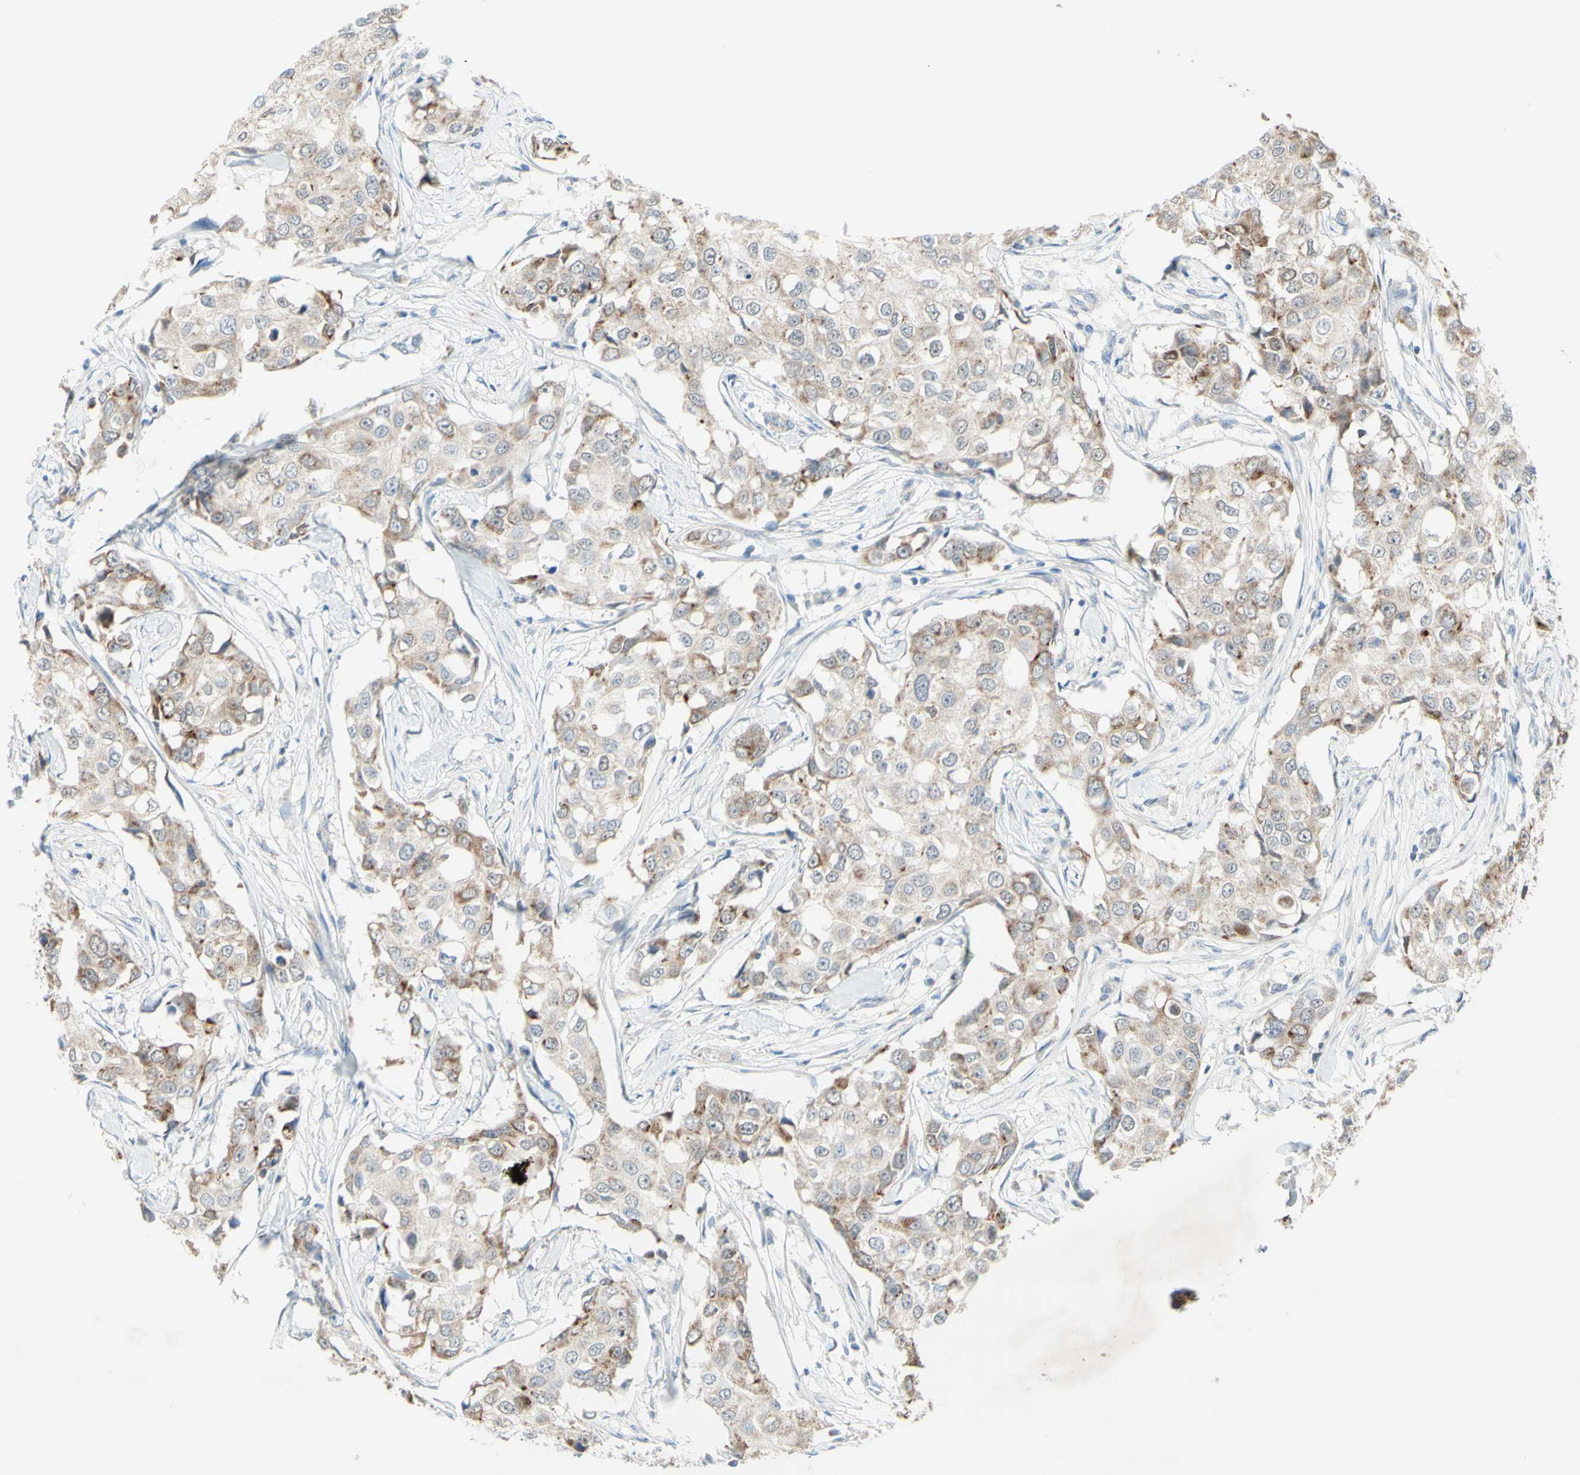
{"staining": {"intensity": "weak", "quantity": ">75%", "location": "cytoplasmic/membranous"}, "tissue": "breast cancer", "cell_type": "Tumor cells", "image_type": "cancer", "snomed": [{"axis": "morphology", "description": "Duct carcinoma"}, {"axis": "topography", "description": "Breast"}], "caption": "An IHC histopathology image of neoplastic tissue is shown. Protein staining in brown shows weak cytoplasmic/membranous positivity in intraductal carcinoma (breast) within tumor cells.", "gene": "MFF", "patient": {"sex": "female", "age": 27}}